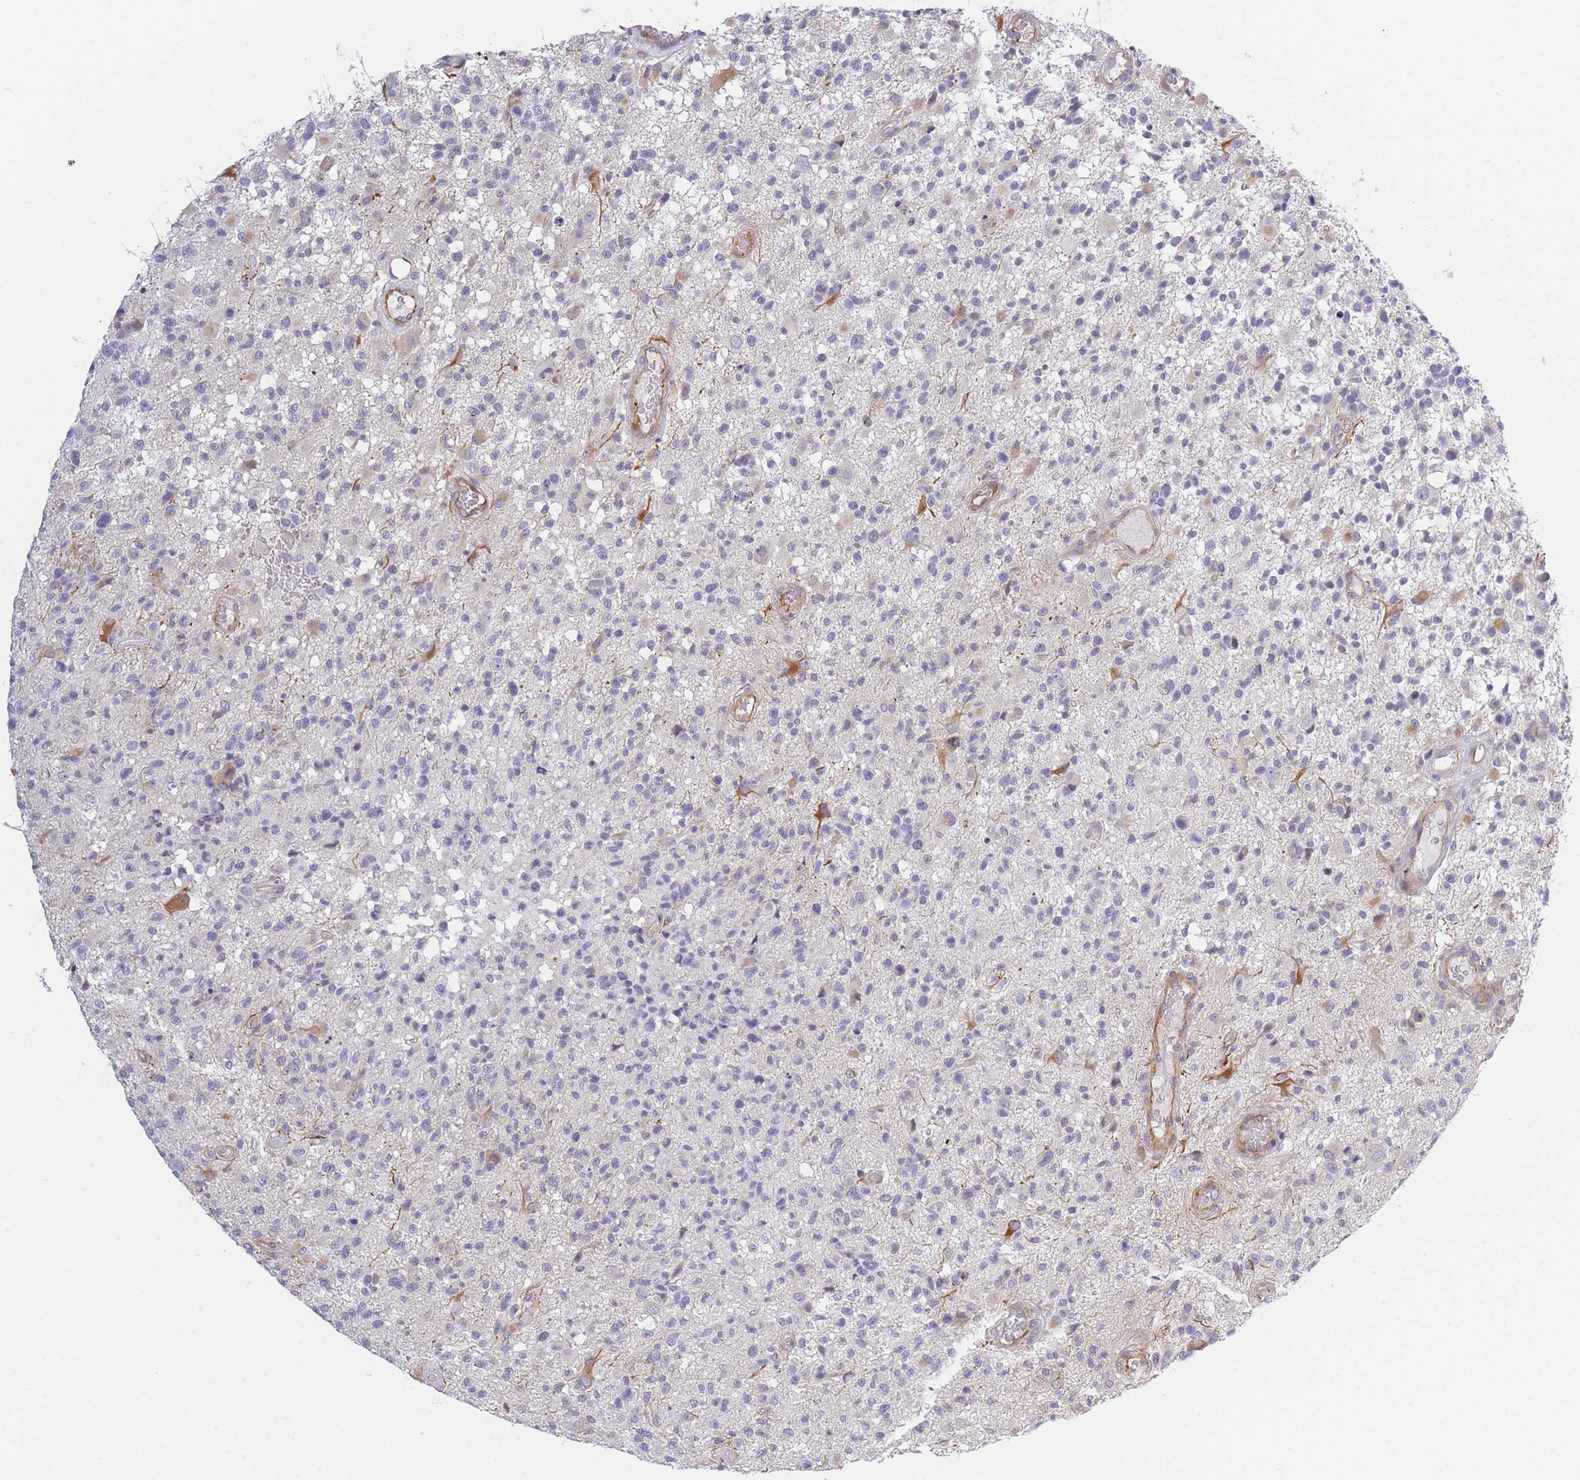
{"staining": {"intensity": "negative", "quantity": "none", "location": "none"}, "tissue": "glioma", "cell_type": "Tumor cells", "image_type": "cancer", "snomed": [{"axis": "morphology", "description": "Glioma, malignant, High grade"}, {"axis": "morphology", "description": "Glioblastoma, NOS"}, {"axis": "topography", "description": "Brain"}], "caption": "A histopathology image of glioma stained for a protein displays no brown staining in tumor cells.", "gene": "SLC7A6", "patient": {"sex": "male", "age": 60}}